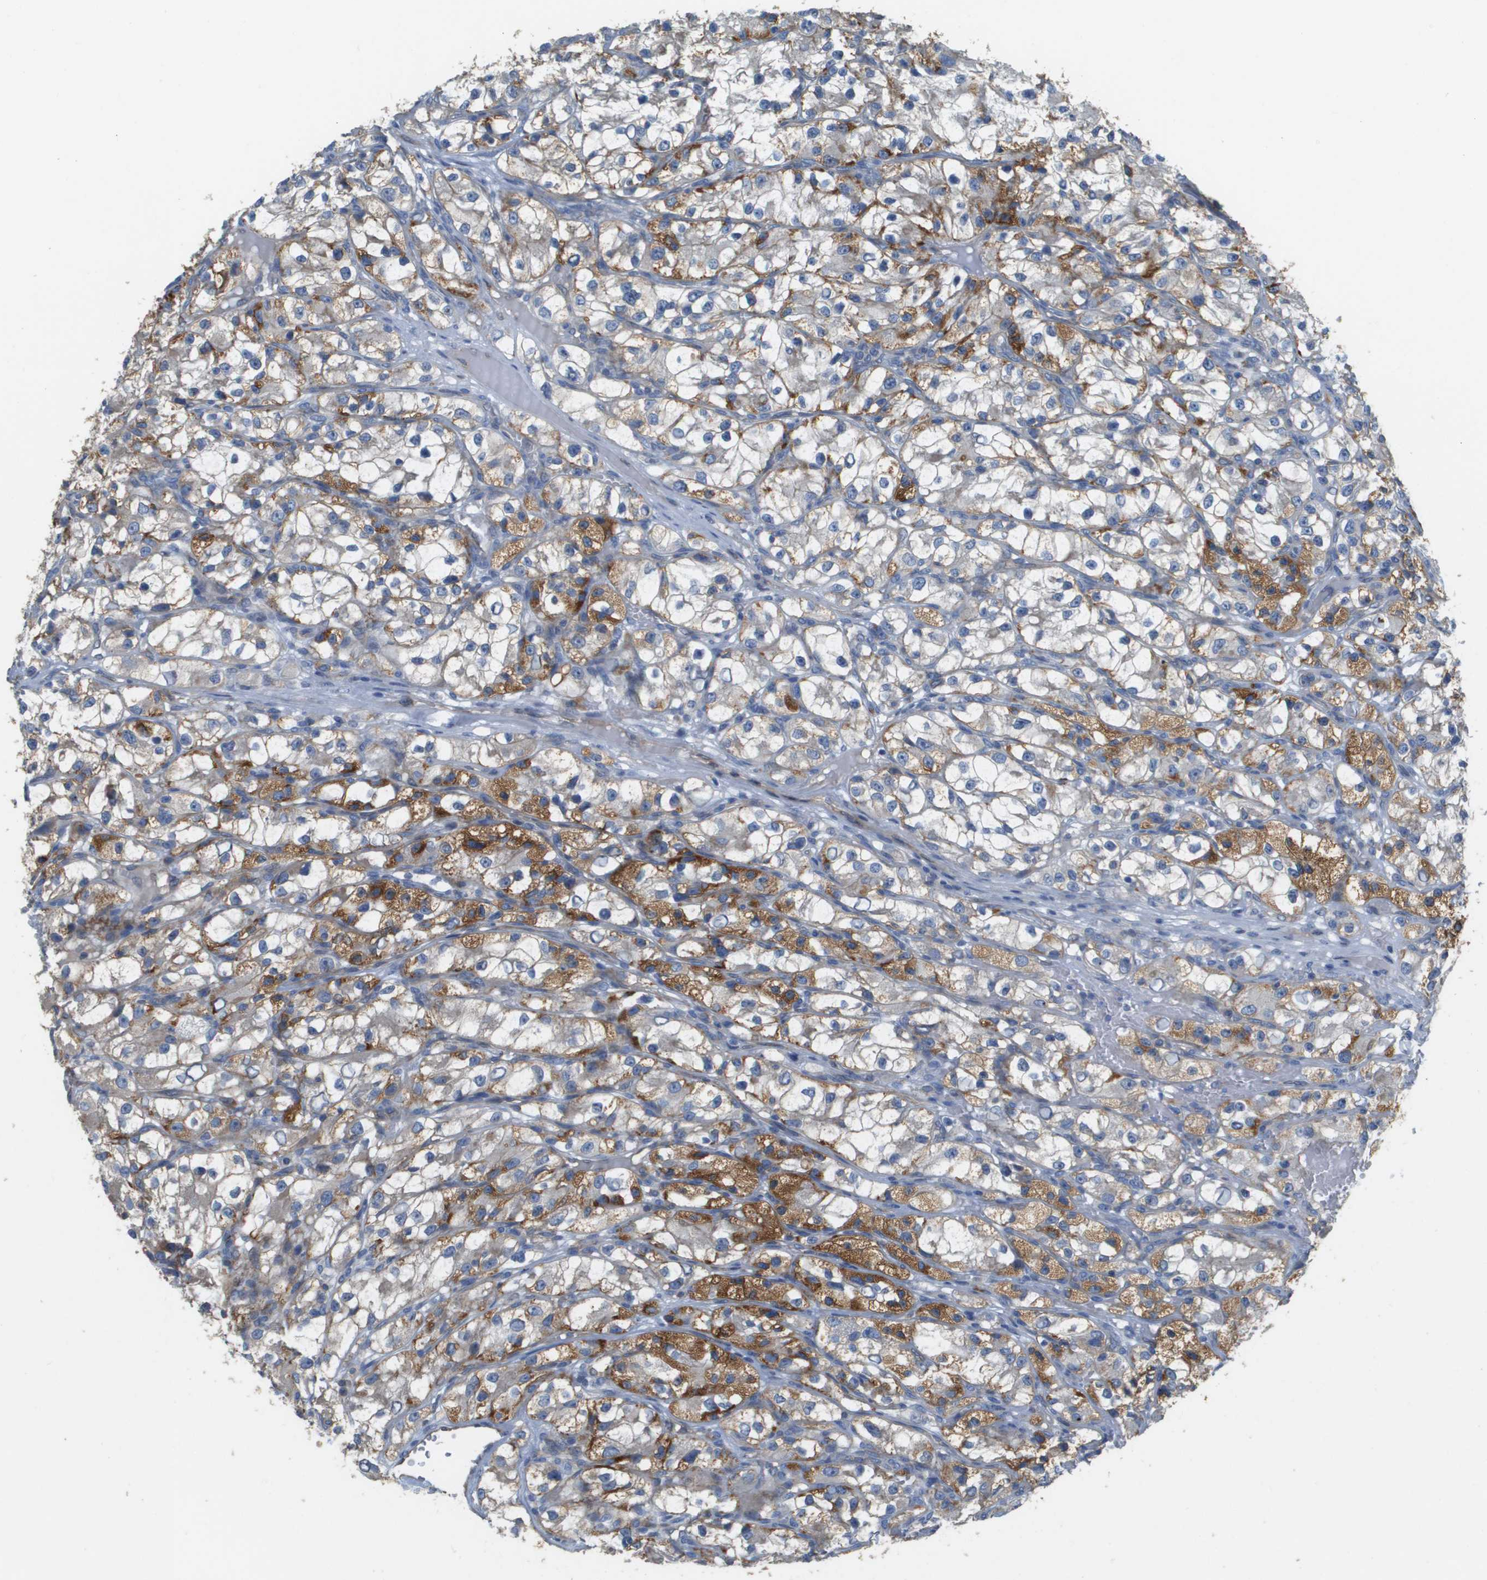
{"staining": {"intensity": "moderate", "quantity": ">75%", "location": "cytoplasmic/membranous"}, "tissue": "renal cancer", "cell_type": "Tumor cells", "image_type": "cancer", "snomed": [{"axis": "morphology", "description": "Adenocarcinoma, NOS"}, {"axis": "topography", "description": "Kidney"}], "caption": "A micrograph of human adenocarcinoma (renal) stained for a protein reveals moderate cytoplasmic/membranous brown staining in tumor cells. Immunohistochemistry (ihc) stains the protein in brown and the nuclei are stained blue.", "gene": "CASP10", "patient": {"sex": "female", "age": 57}}